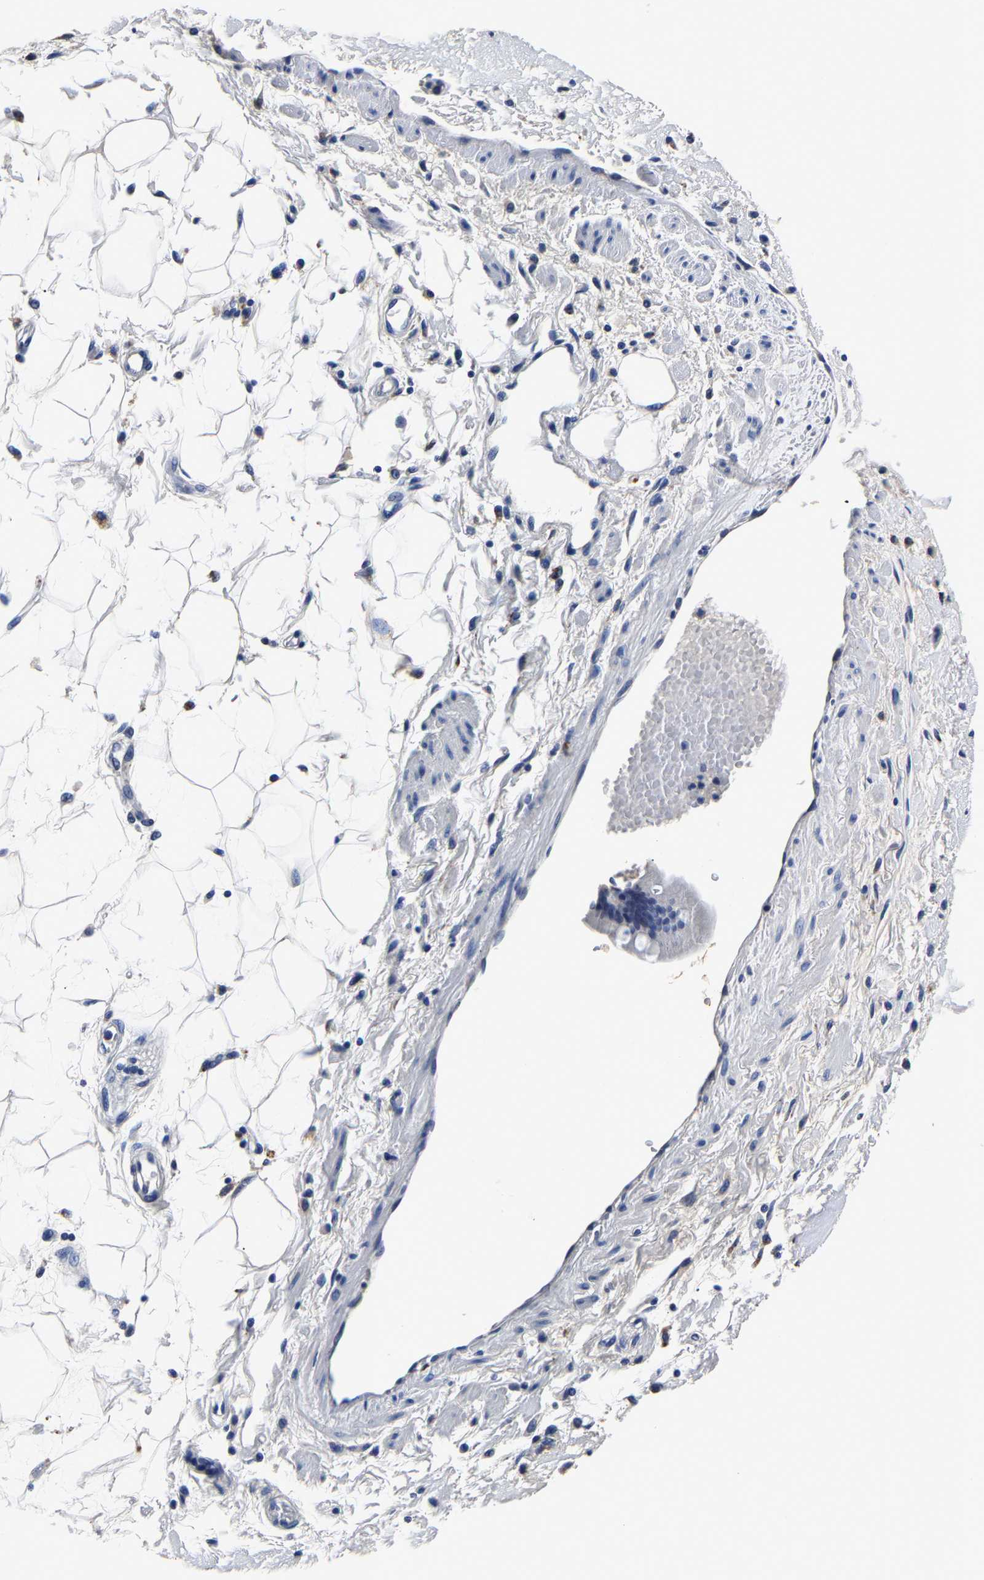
{"staining": {"intensity": "negative", "quantity": "none", "location": "none"}, "tissue": "adipose tissue", "cell_type": "Adipocytes", "image_type": "normal", "snomed": [{"axis": "morphology", "description": "Normal tissue, NOS"}, {"axis": "morphology", "description": "Adenocarcinoma, NOS"}, {"axis": "topography", "description": "Duodenum"}, {"axis": "topography", "description": "Peripheral nerve tissue"}], "caption": "Adipocytes are negative for brown protein staining in normal adipose tissue. Nuclei are stained in blue.", "gene": "PSPH", "patient": {"sex": "female", "age": 60}}